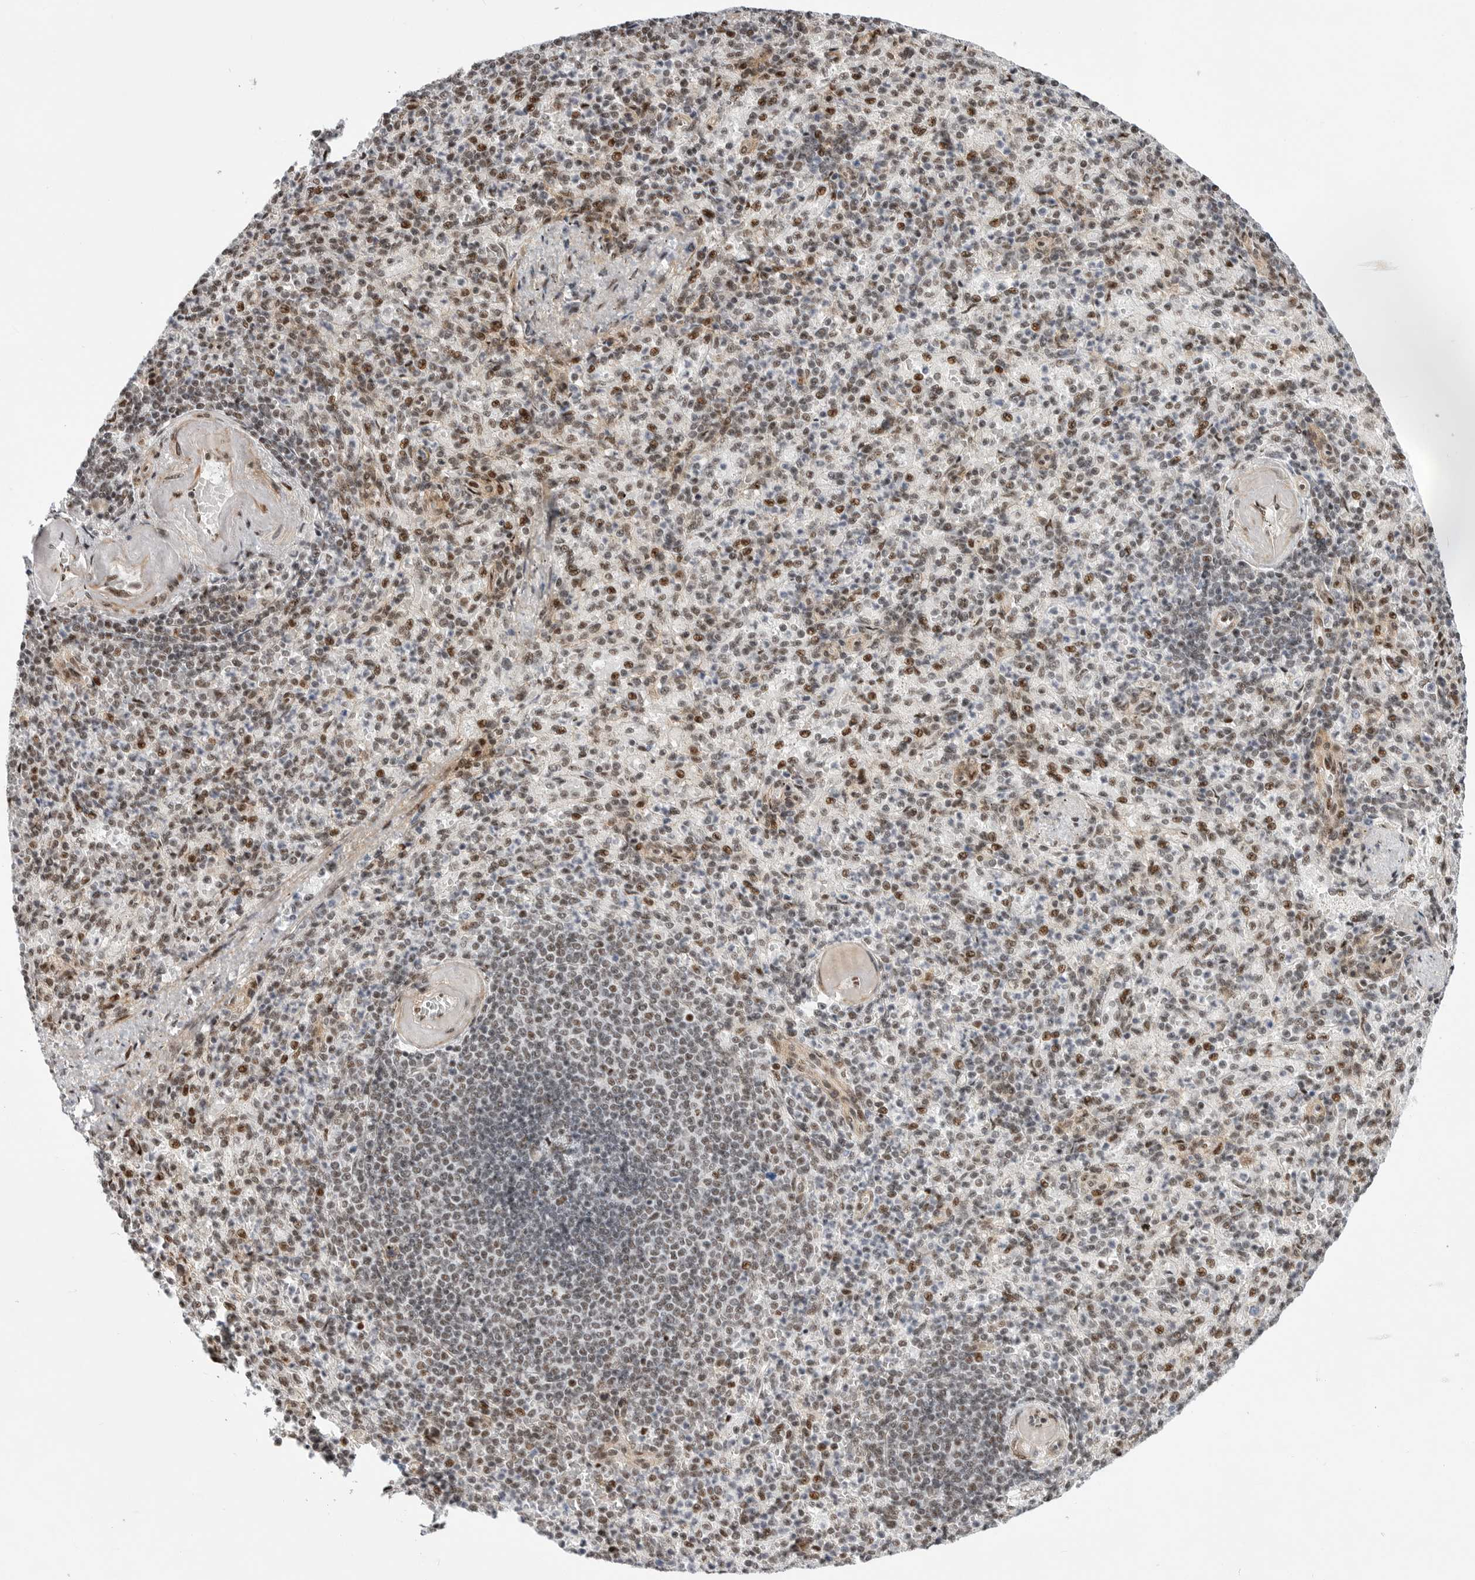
{"staining": {"intensity": "moderate", "quantity": "25%-75%", "location": "nuclear"}, "tissue": "spleen", "cell_type": "Cells in red pulp", "image_type": "normal", "snomed": [{"axis": "morphology", "description": "Normal tissue, NOS"}, {"axis": "topography", "description": "Spleen"}], "caption": "This image exhibits IHC staining of normal human spleen, with medium moderate nuclear staining in approximately 25%-75% of cells in red pulp.", "gene": "GPATCH2", "patient": {"sex": "female", "age": 74}}